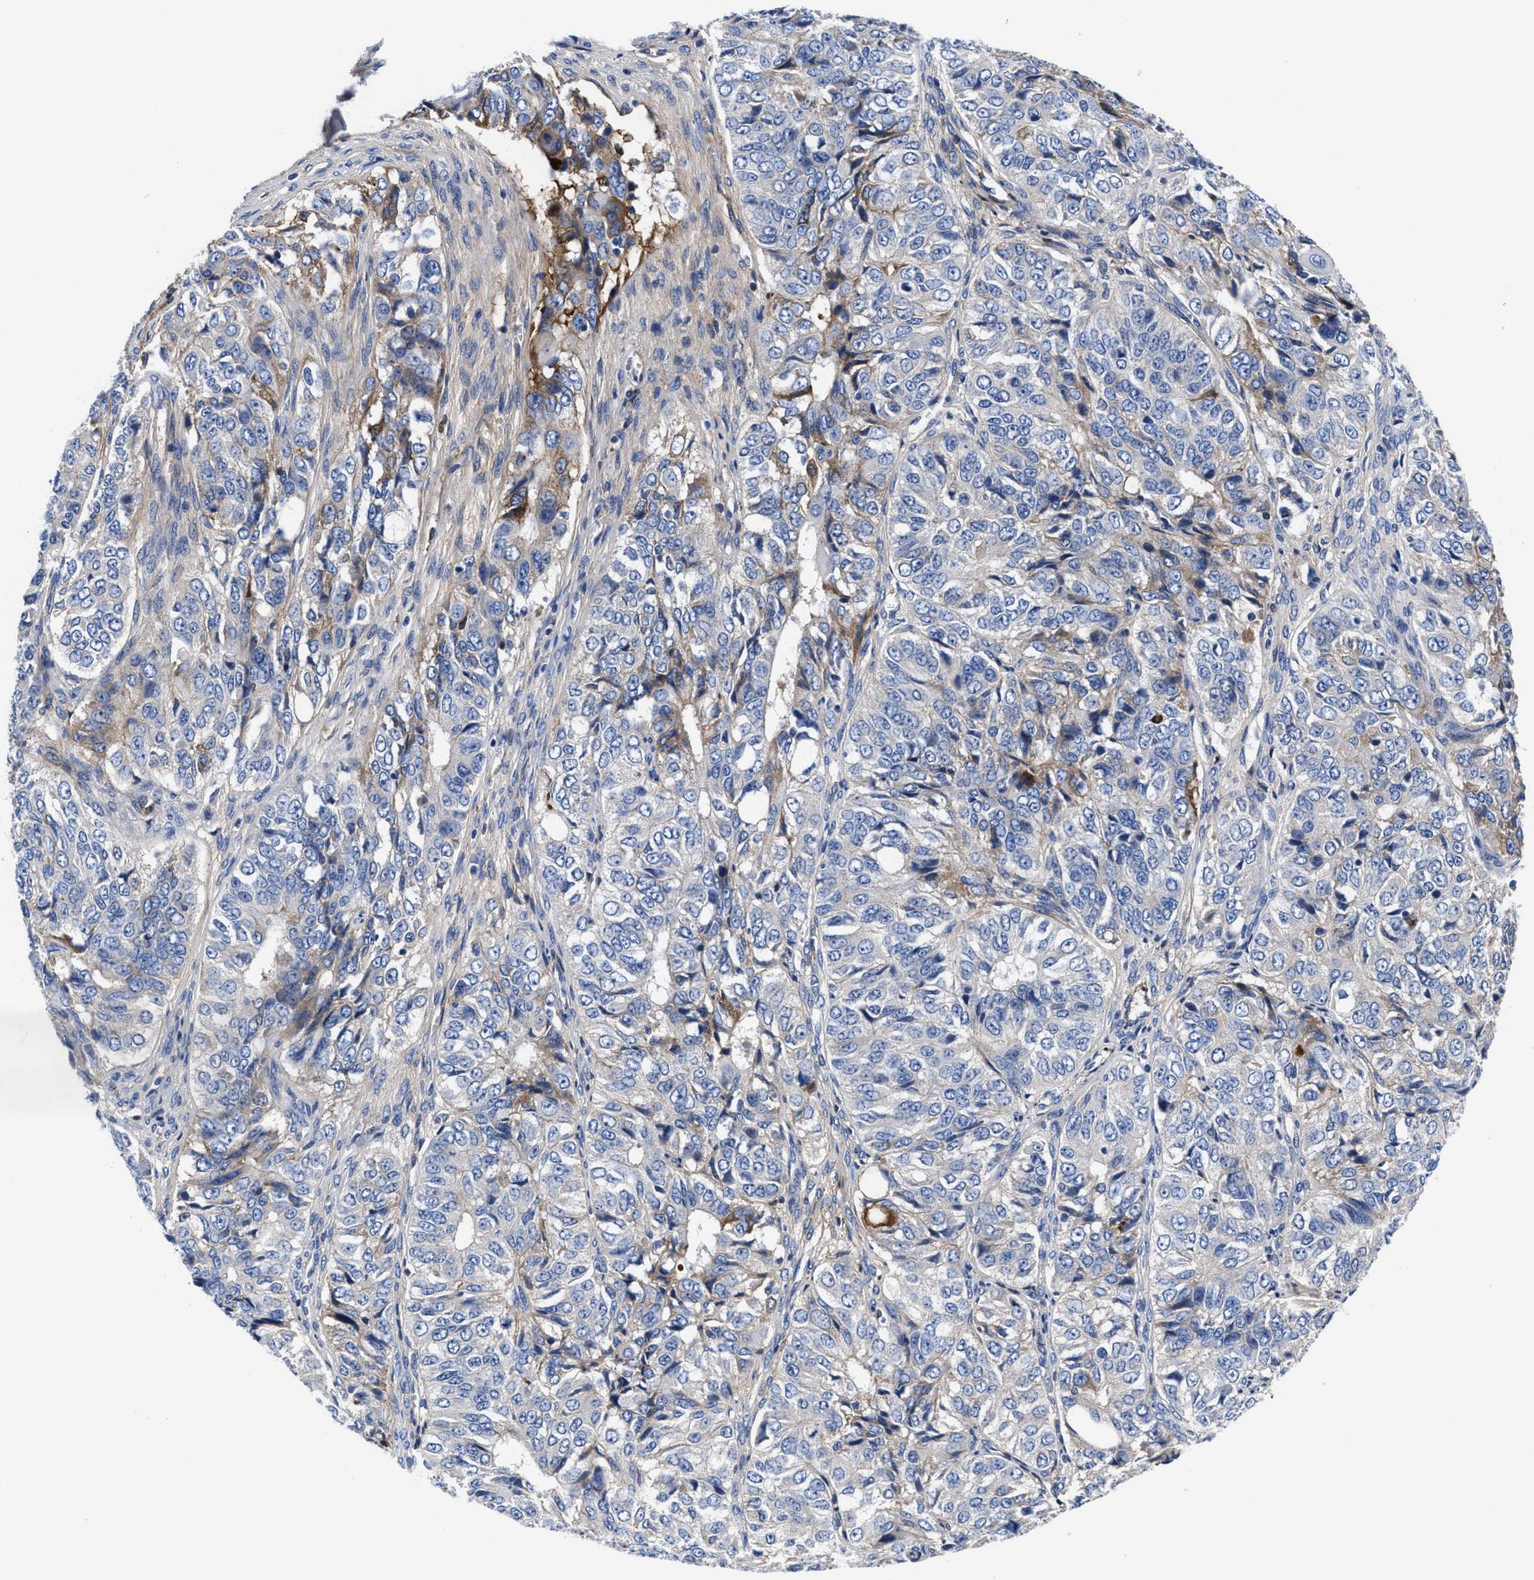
{"staining": {"intensity": "weak", "quantity": "<25%", "location": "cytoplasmic/membranous"}, "tissue": "ovarian cancer", "cell_type": "Tumor cells", "image_type": "cancer", "snomed": [{"axis": "morphology", "description": "Carcinoma, endometroid"}, {"axis": "topography", "description": "Ovary"}], "caption": "This is an immunohistochemistry (IHC) photomicrograph of ovarian cancer. There is no staining in tumor cells.", "gene": "DHRS13", "patient": {"sex": "female", "age": 51}}